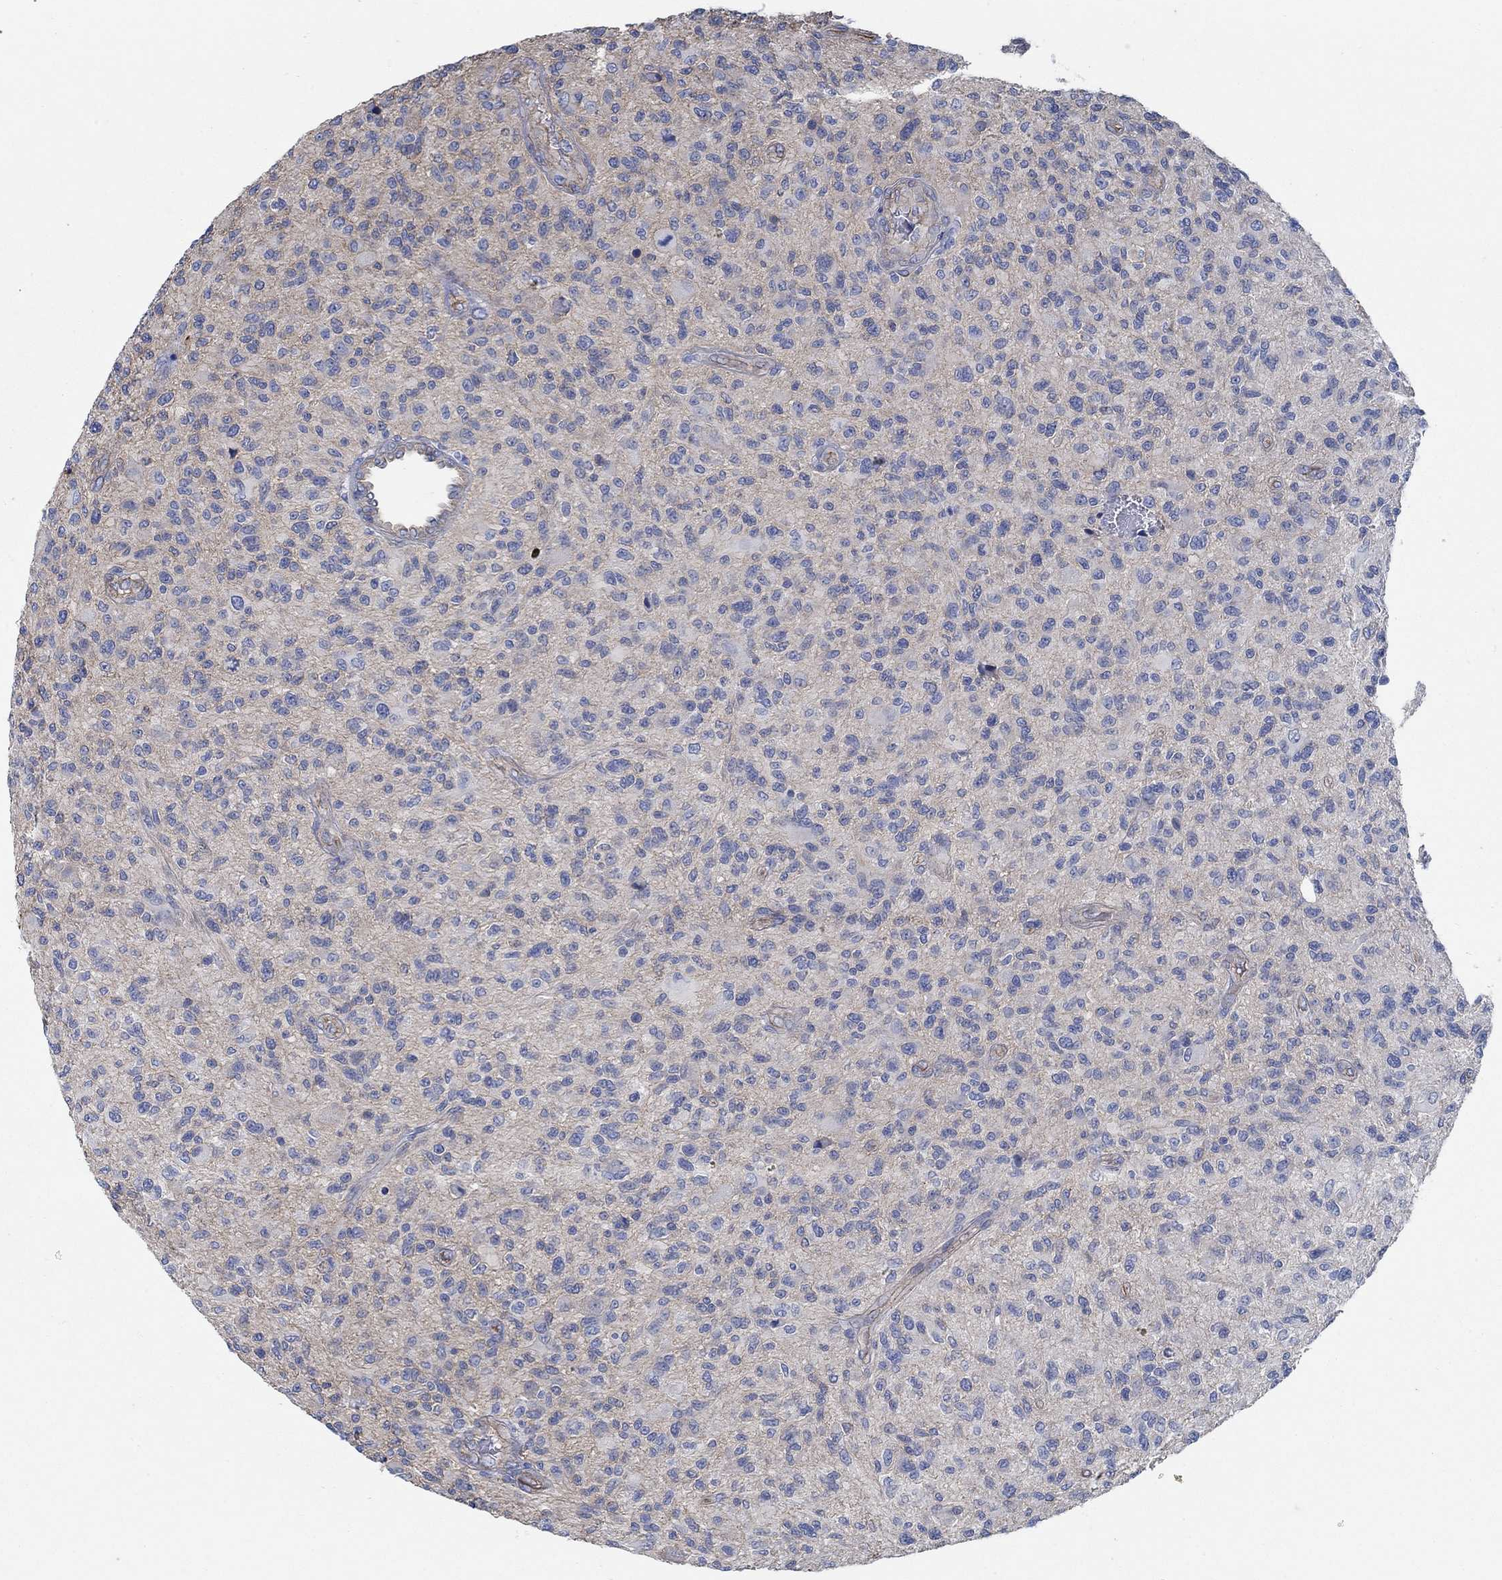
{"staining": {"intensity": "negative", "quantity": "none", "location": "none"}, "tissue": "glioma", "cell_type": "Tumor cells", "image_type": "cancer", "snomed": [{"axis": "morphology", "description": "Glioma, malignant, High grade"}, {"axis": "topography", "description": "Brain"}], "caption": "Immunohistochemical staining of glioma demonstrates no significant positivity in tumor cells. Brightfield microscopy of immunohistochemistry stained with DAB (brown) and hematoxylin (blue), captured at high magnification.", "gene": "TMEM198", "patient": {"sex": "male", "age": 47}}